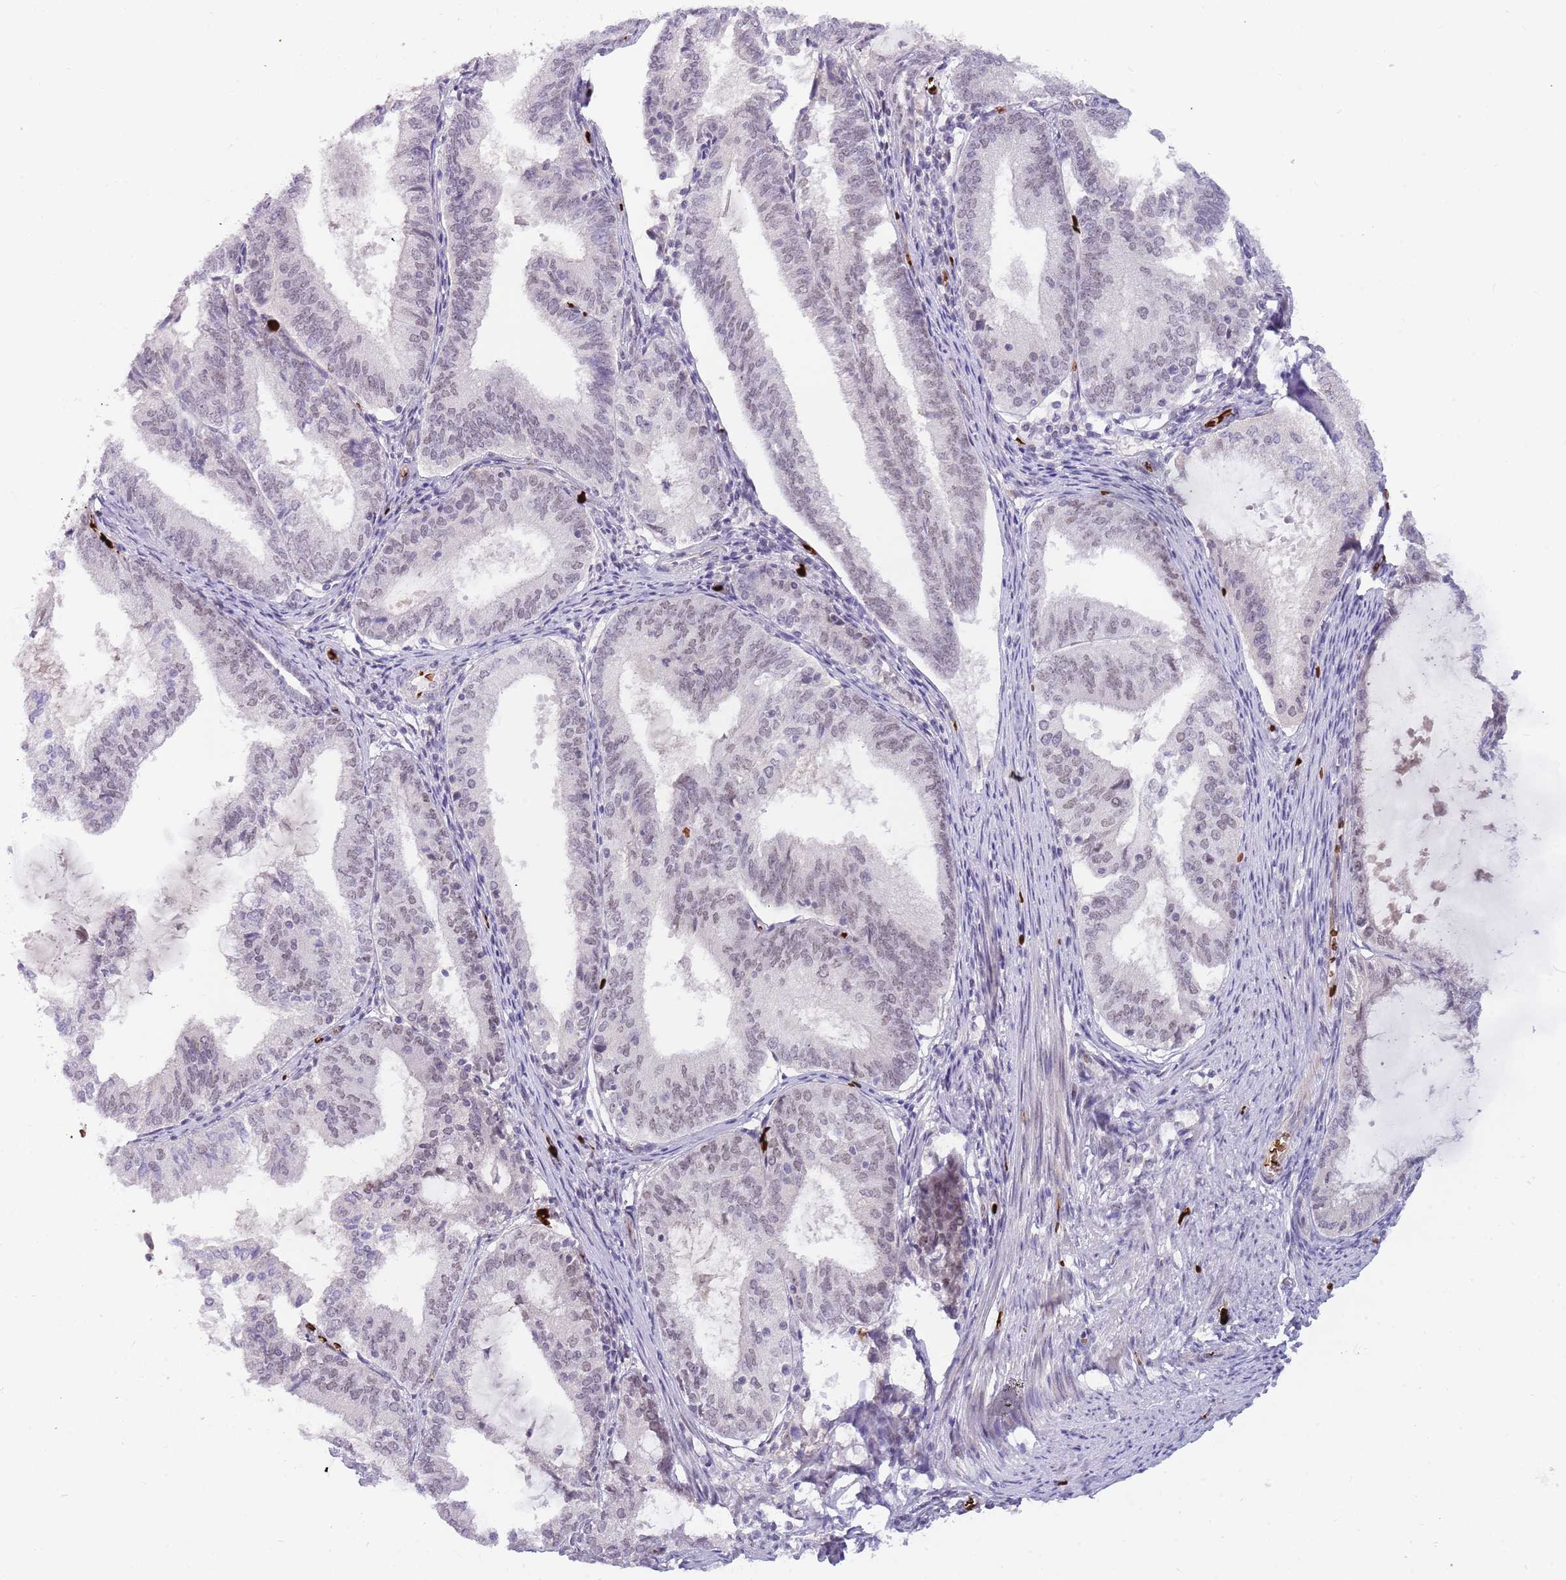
{"staining": {"intensity": "weak", "quantity": "<25%", "location": "nuclear"}, "tissue": "endometrial cancer", "cell_type": "Tumor cells", "image_type": "cancer", "snomed": [{"axis": "morphology", "description": "Adenocarcinoma, NOS"}, {"axis": "topography", "description": "Endometrium"}], "caption": "DAB immunohistochemical staining of human endometrial adenocarcinoma exhibits no significant staining in tumor cells. Brightfield microscopy of immunohistochemistry stained with DAB (3,3'-diaminobenzidine) (brown) and hematoxylin (blue), captured at high magnification.", "gene": "LYPD6B", "patient": {"sex": "female", "age": 81}}